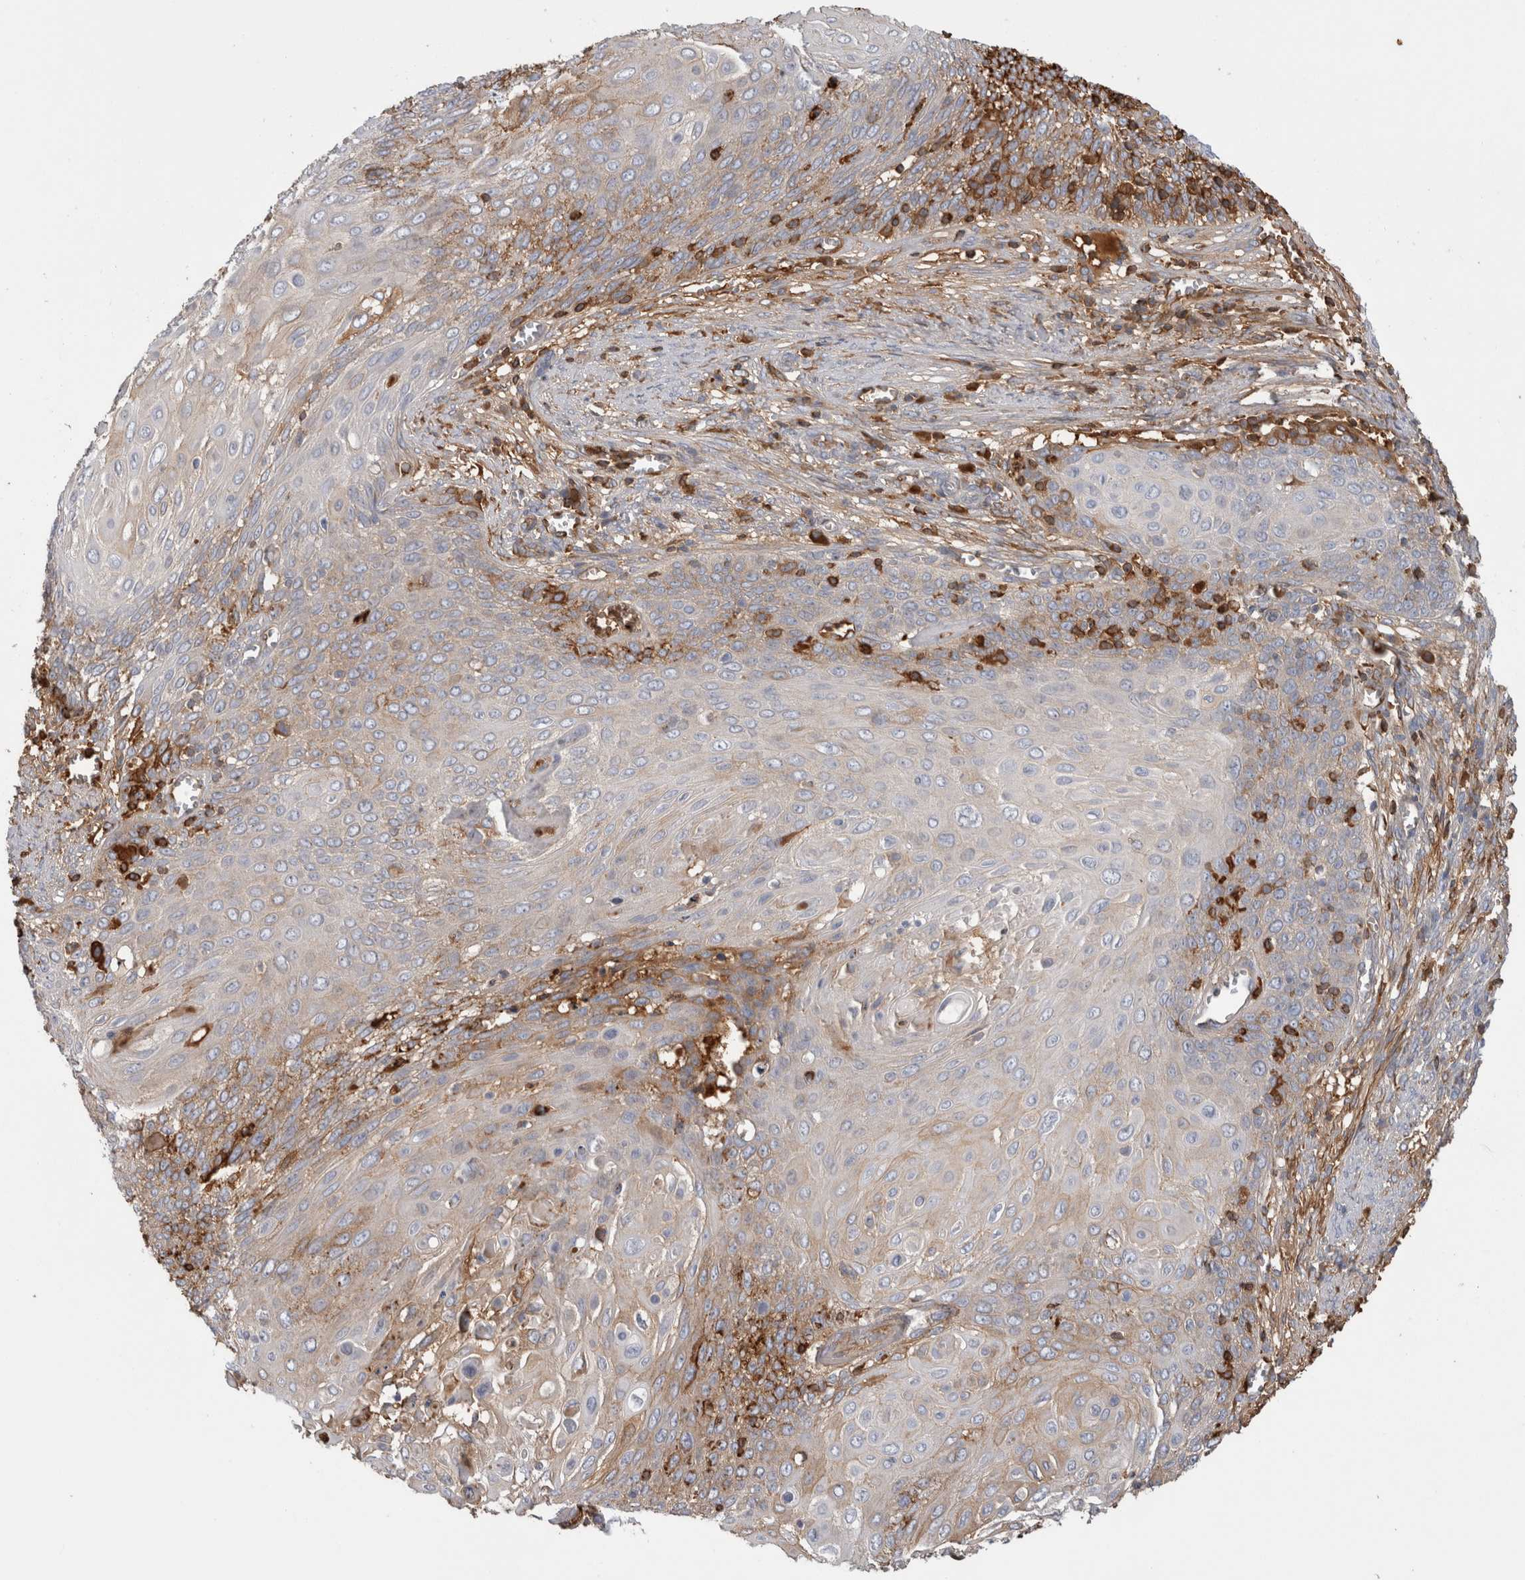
{"staining": {"intensity": "weak", "quantity": "25%-75%", "location": "cytoplasmic/membranous"}, "tissue": "cervical cancer", "cell_type": "Tumor cells", "image_type": "cancer", "snomed": [{"axis": "morphology", "description": "Squamous cell carcinoma, NOS"}, {"axis": "topography", "description": "Cervix"}], "caption": "Immunohistochemical staining of human cervical squamous cell carcinoma reveals low levels of weak cytoplasmic/membranous protein expression in about 25%-75% of tumor cells. (Stains: DAB (3,3'-diaminobenzidine) in brown, nuclei in blue, Microscopy: brightfield microscopy at high magnification).", "gene": "TBCE", "patient": {"sex": "female", "age": 39}}